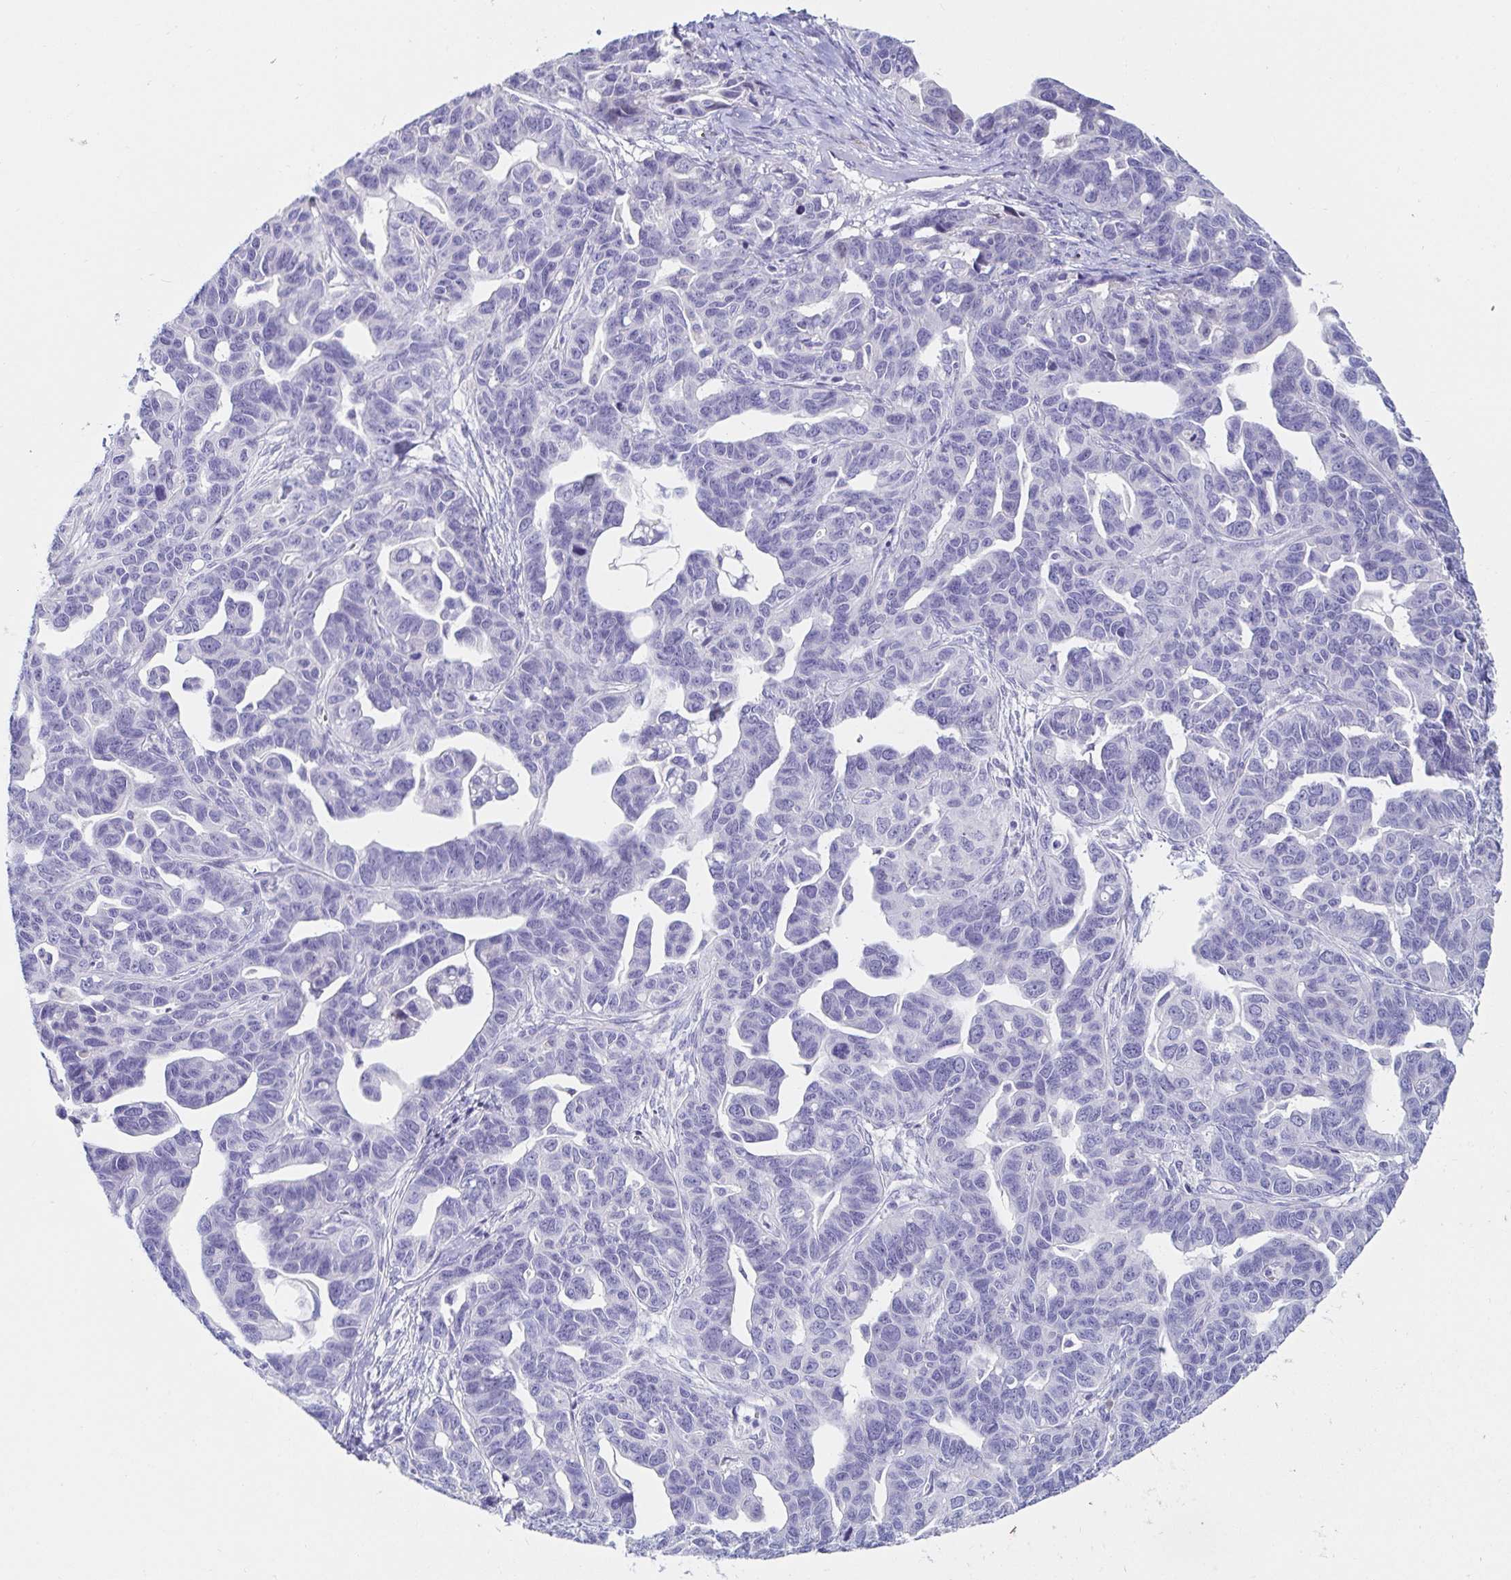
{"staining": {"intensity": "negative", "quantity": "none", "location": "none"}, "tissue": "ovarian cancer", "cell_type": "Tumor cells", "image_type": "cancer", "snomed": [{"axis": "morphology", "description": "Cystadenocarcinoma, serous, NOS"}, {"axis": "topography", "description": "Ovary"}], "caption": "Immunohistochemistry image of neoplastic tissue: human ovarian cancer (serous cystadenocarcinoma) stained with DAB demonstrates no significant protein positivity in tumor cells.", "gene": "C4orf17", "patient": {"sex": "female", "age": 69}}